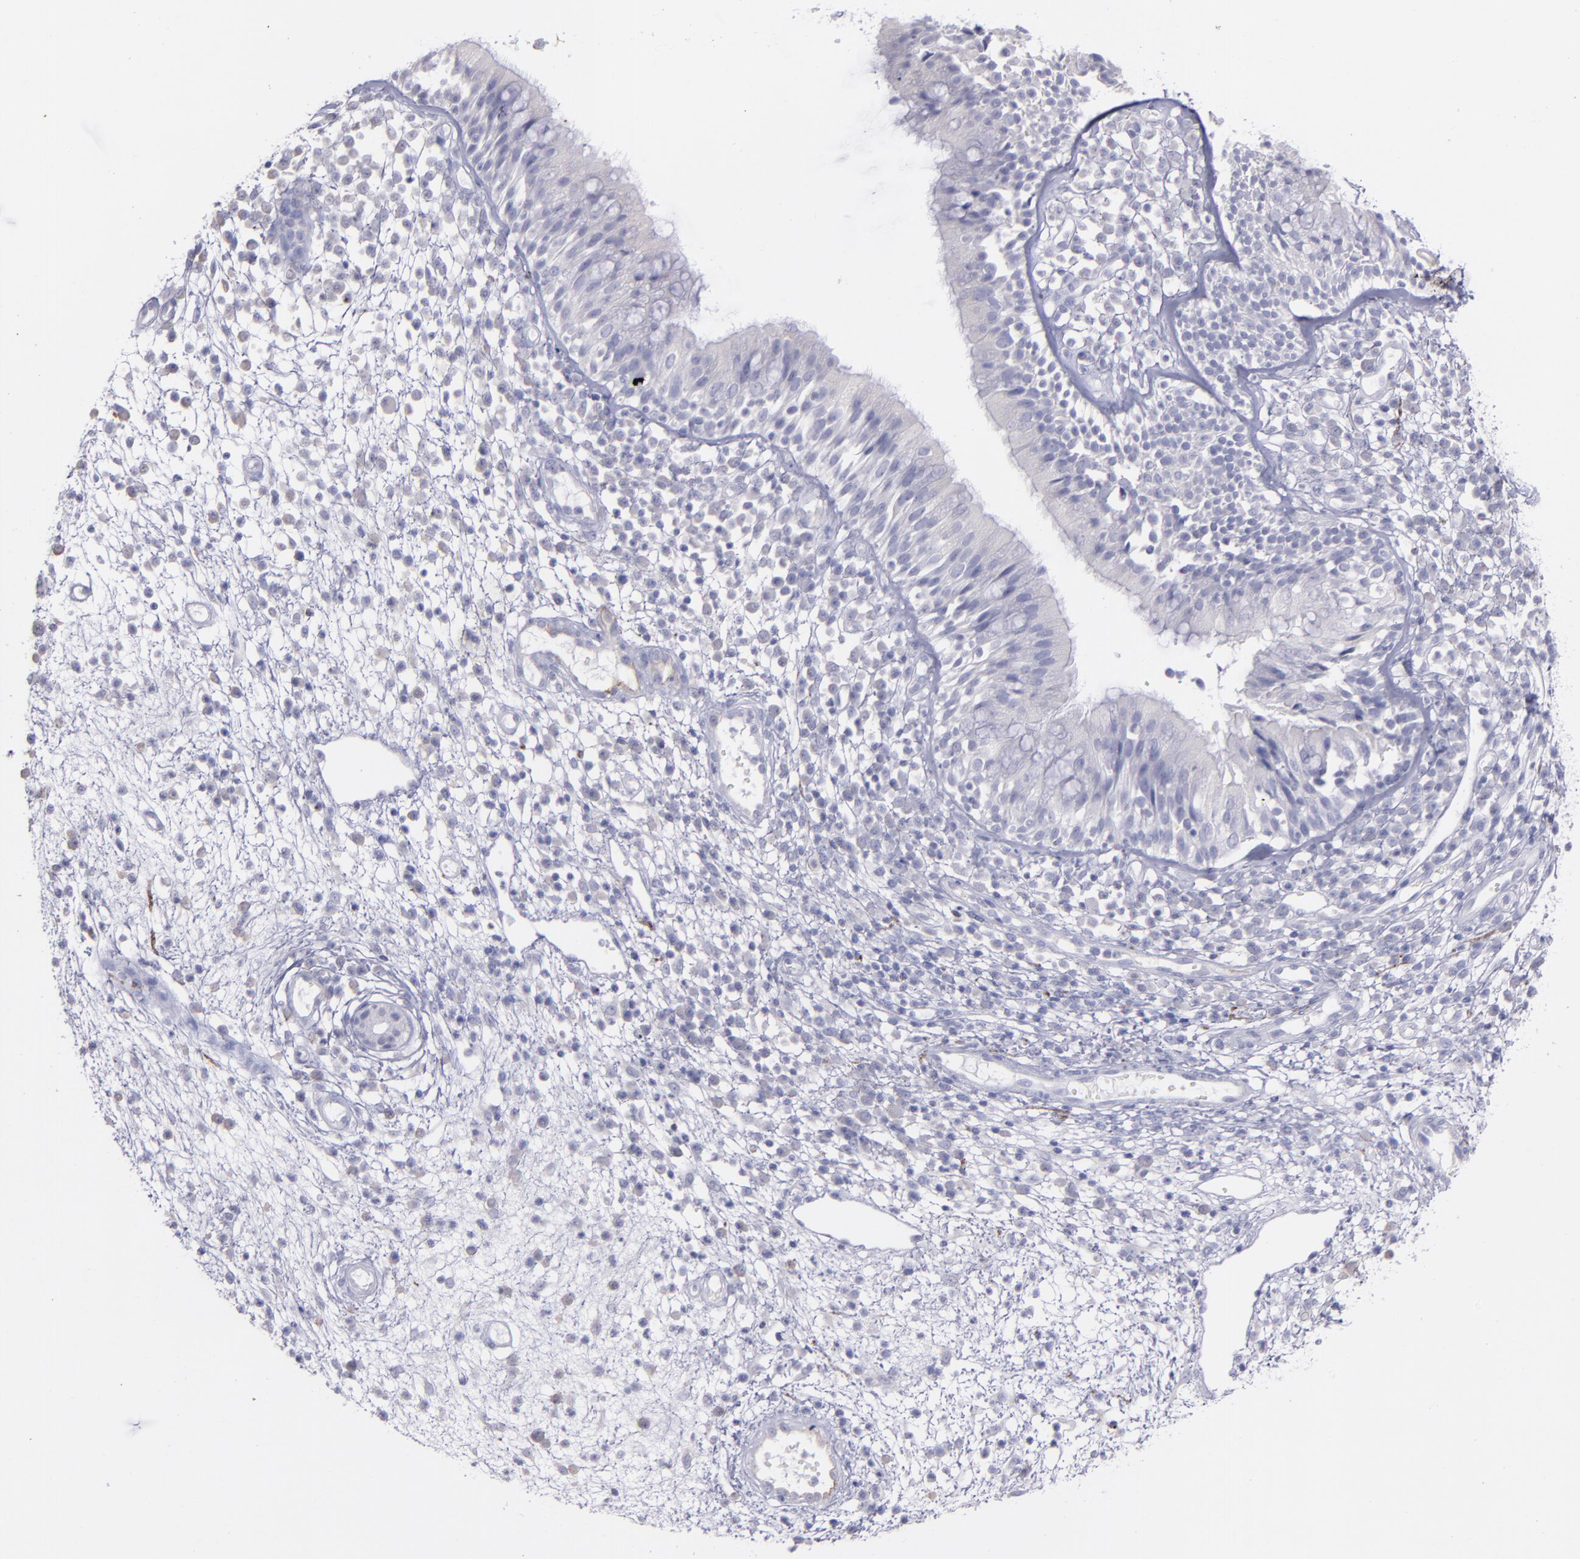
{"staining": {"intensity": "negative", "quantity": "none", "location": "none"}, "tissue": "nasopharynx", "cell_type": "Respiratory epithelial cells", "image_type": "normal", "snomed": [{"axis": "morphology", "description": "Normal tissue, NOS"}, {"axis": "morphology", "description": "Inflammation, NOS"}, {"axis": "morphology", "description": "Malignant melanoma, Metastatic site"}, {"axis": "topography", "description": "Nasopharynx"}], "caption": "Immunohistochemistry (IHC) histopathology image of unremarkable nasopharynx: nasopharynx stained with DAB (3,3'-diaminobenzidine) displays no significant protein positivity in respiratory epithelial cells. (DAB immunohistochemistry visualized using brightfield microscopy, high magnification).", "gene": "SNAP25", "patient": {"sex": "female", "age": 55}}